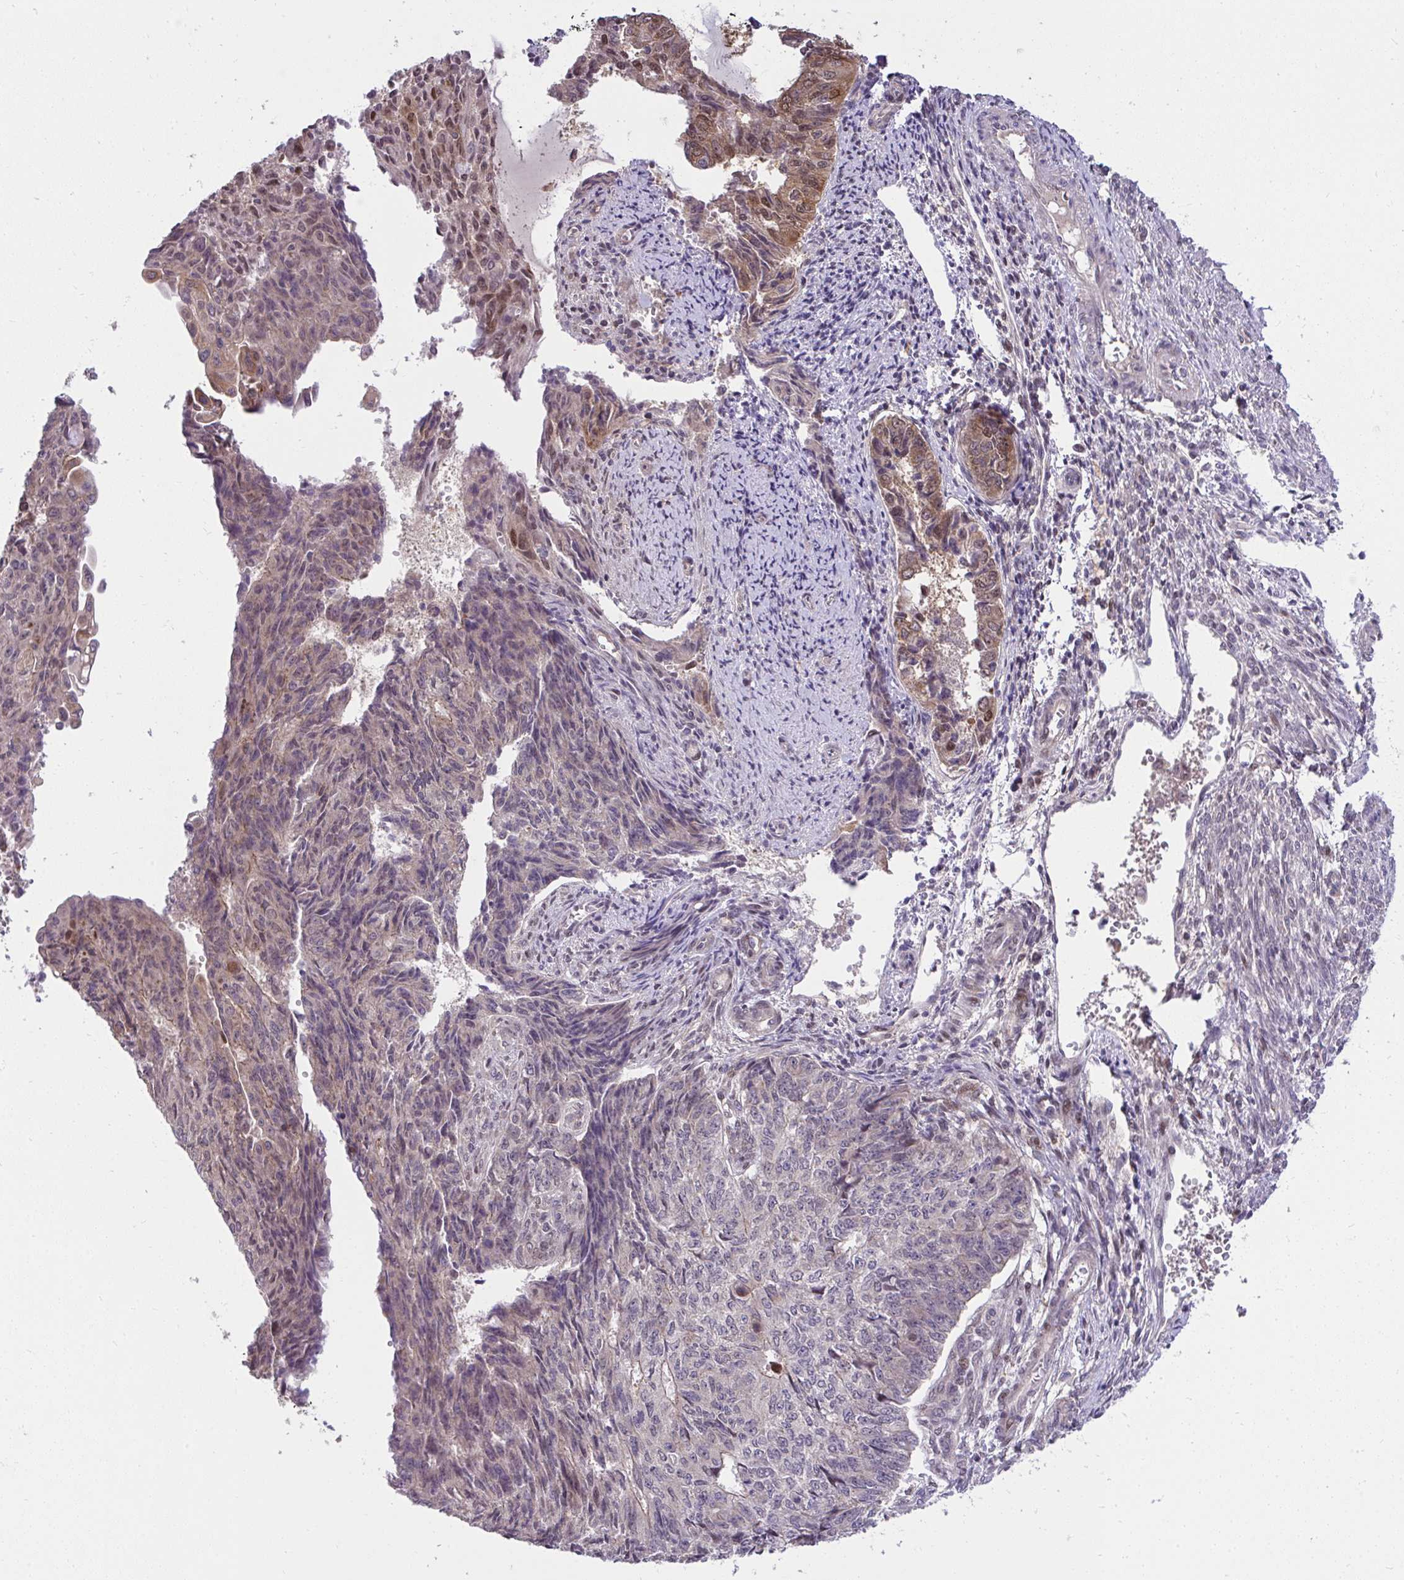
{"staining": {"intensity": "moderate", "quantity": "<25%", "location": "cytoplasmic/membranous,nuclear"}, "tissue": "endometrial cancer", "cell_type": "Tumor cells", "image_type": "cancer", "snomed": [{"axis": "morphology", "description": "Adenocarcinoma, NOS"}, {"axis": "topography", "description": "Endometrium"}], "caption": "IHC photomicrograph of neoplastic tissue: human endometrial adenocarcinoma stained using immunohistochemistry demonstrates low levels of moderate protein expression localized specifically in the cytoplasmic/membranous and nuclear of tumor cells, appearing as a cytoplasmic/membranous and nuclear brown color.", "gene": "RDH14", "patient": {"sex": "female", "age": 32}}